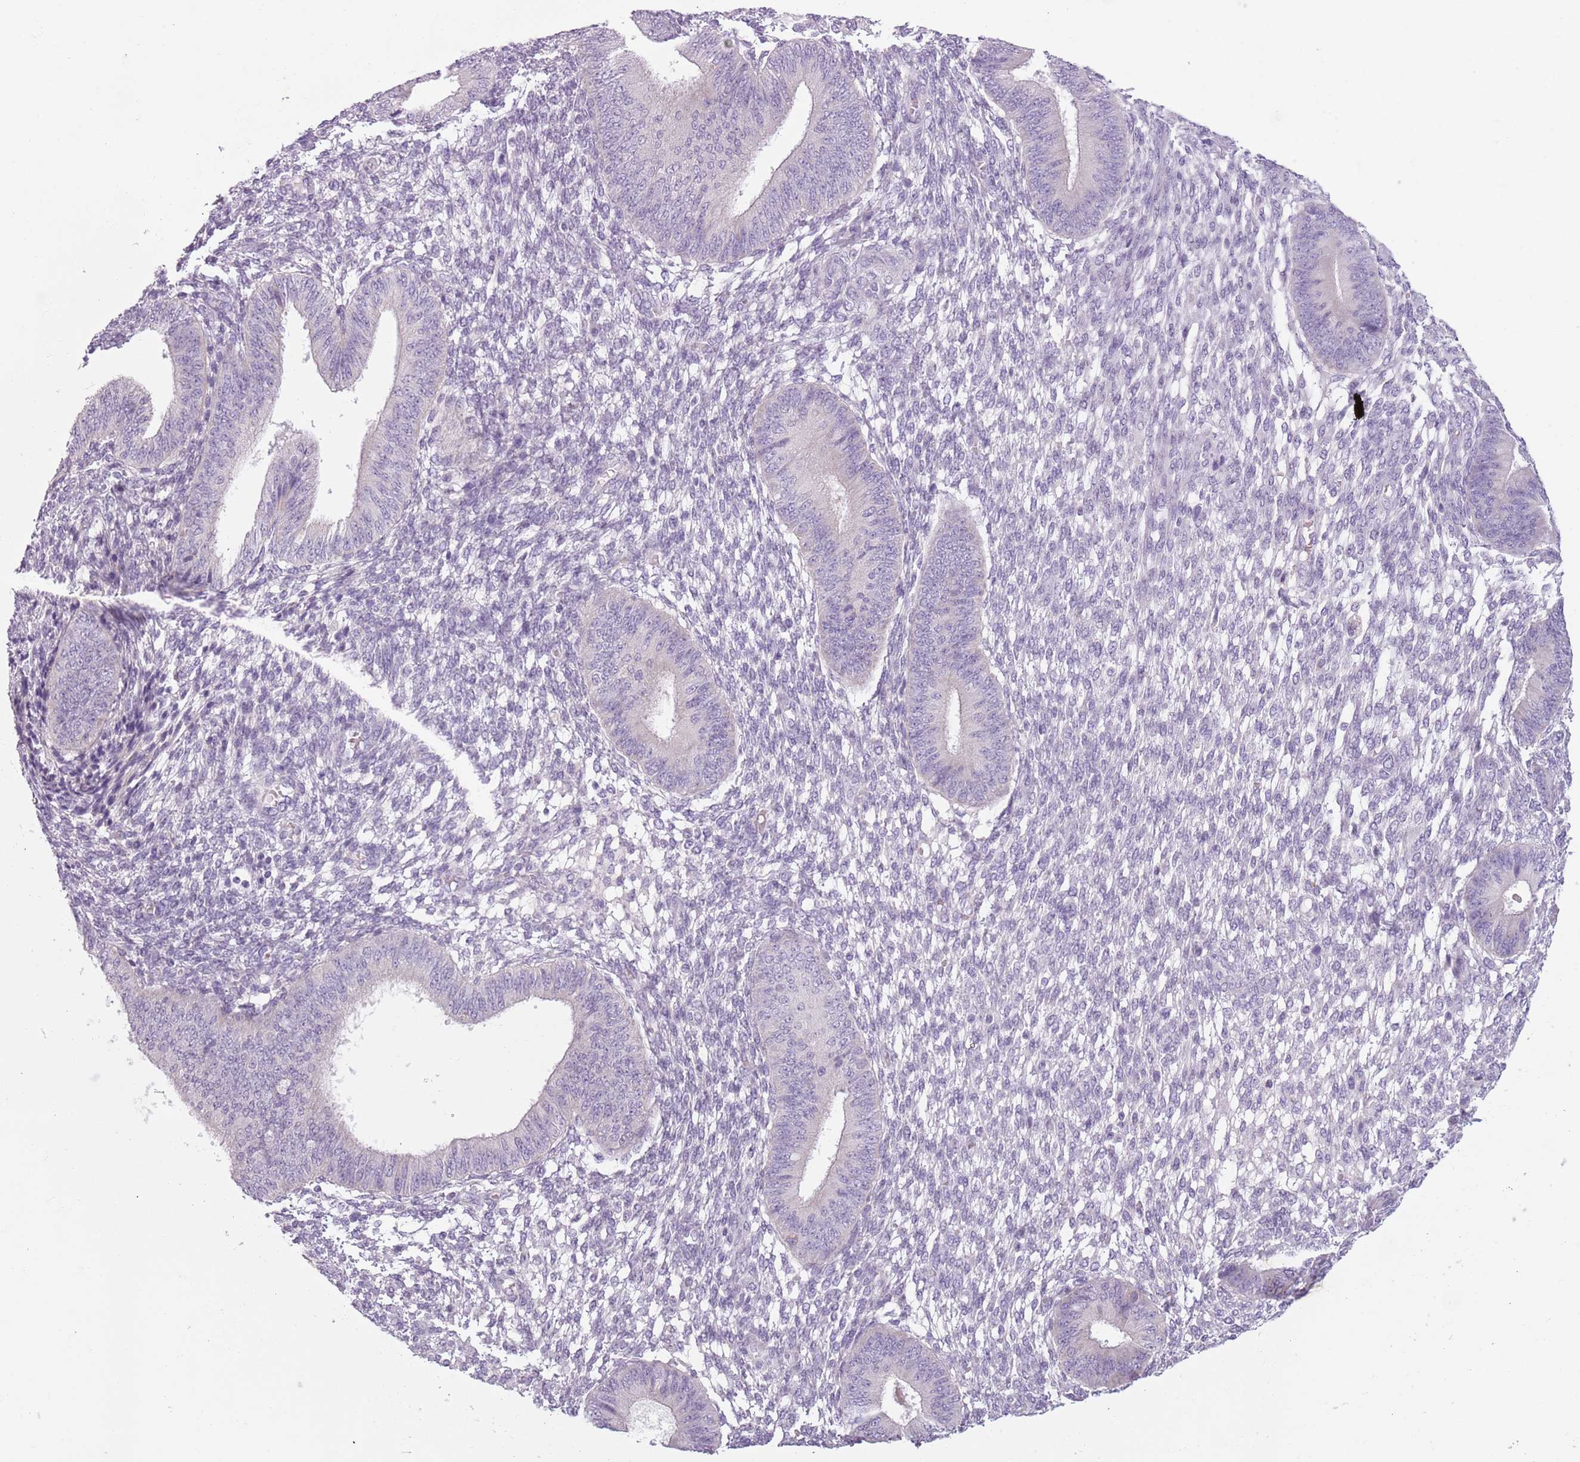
{"staining": {"intensity": "negative", "quantity": "none", "location": "none"}, "tissue": "endometrium", "cell_type": "Cells in endometrial stroma", "image_type": "normal", "snomed": [{"axis": "morphology", "description": "Normal tissue, NOS"}, {"axis": "topography", "description": "Endometrium"}], "caption": "This is an IHC micrograph of normal endometrium. There is no positivity in cells in endometrial stroma.", "gene": "MEGF8", "patient": {"sex": "female", "age": 49}}